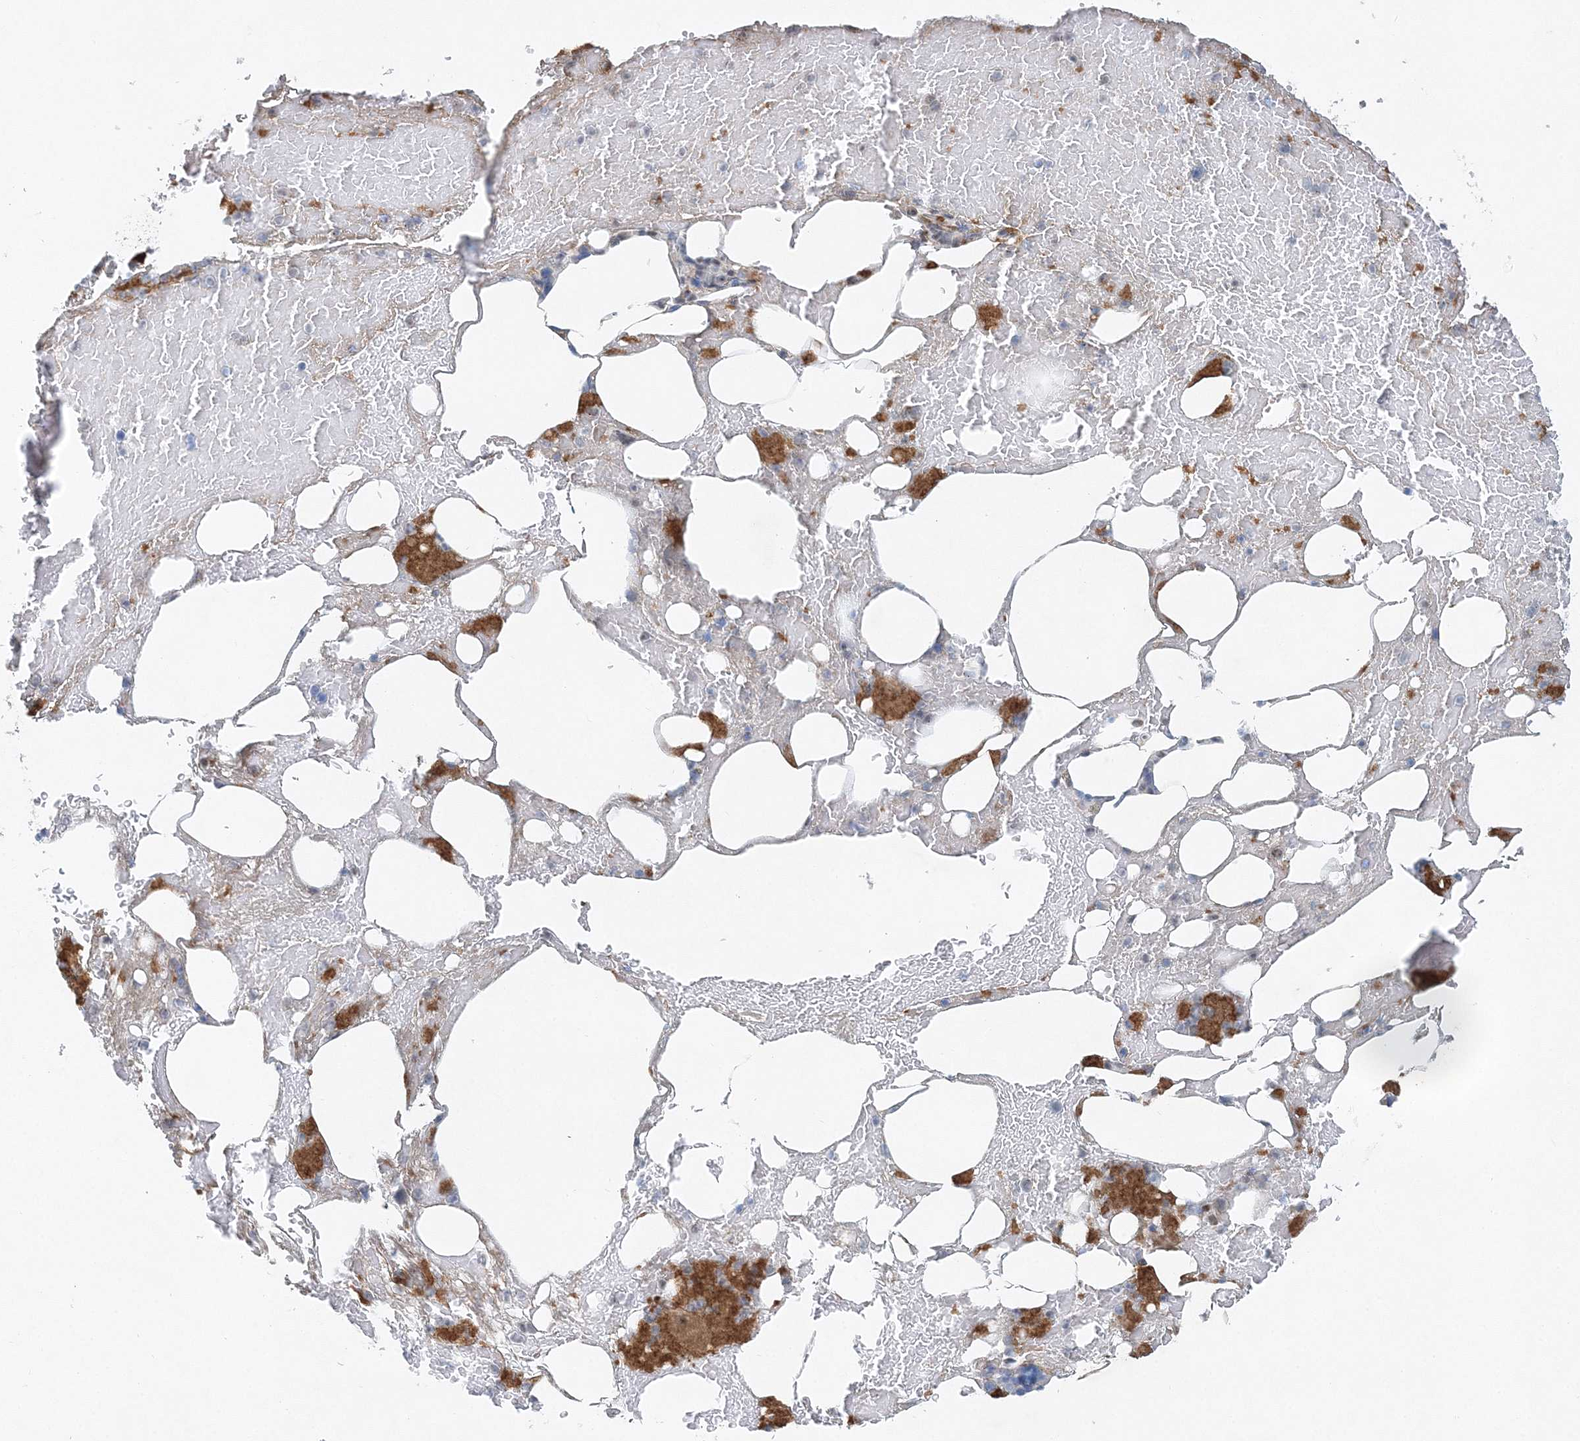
{"staining": {"intensity": "moderate", "quantity": "<25%", "location": "cytoplasmic/membranous"}, "tissue": "bone marrow", "cell_type": "Hematopoietic cells", "image_type": "normal", "snomed": [{"axis": "morphology", "description": "Normal tissue, NOS"}, {"axis": "topography", "description": "Bone marrow"}], "caption": "An image of bone marrow stained for a protein shows moderate cytoplasmic/membranous brown staining in hematopoietic cells. (Brightfield microscopy of DAB IHC at high magnification).", "gene": "UIMC1", "patient": {"sex": "male", "age": 60}}